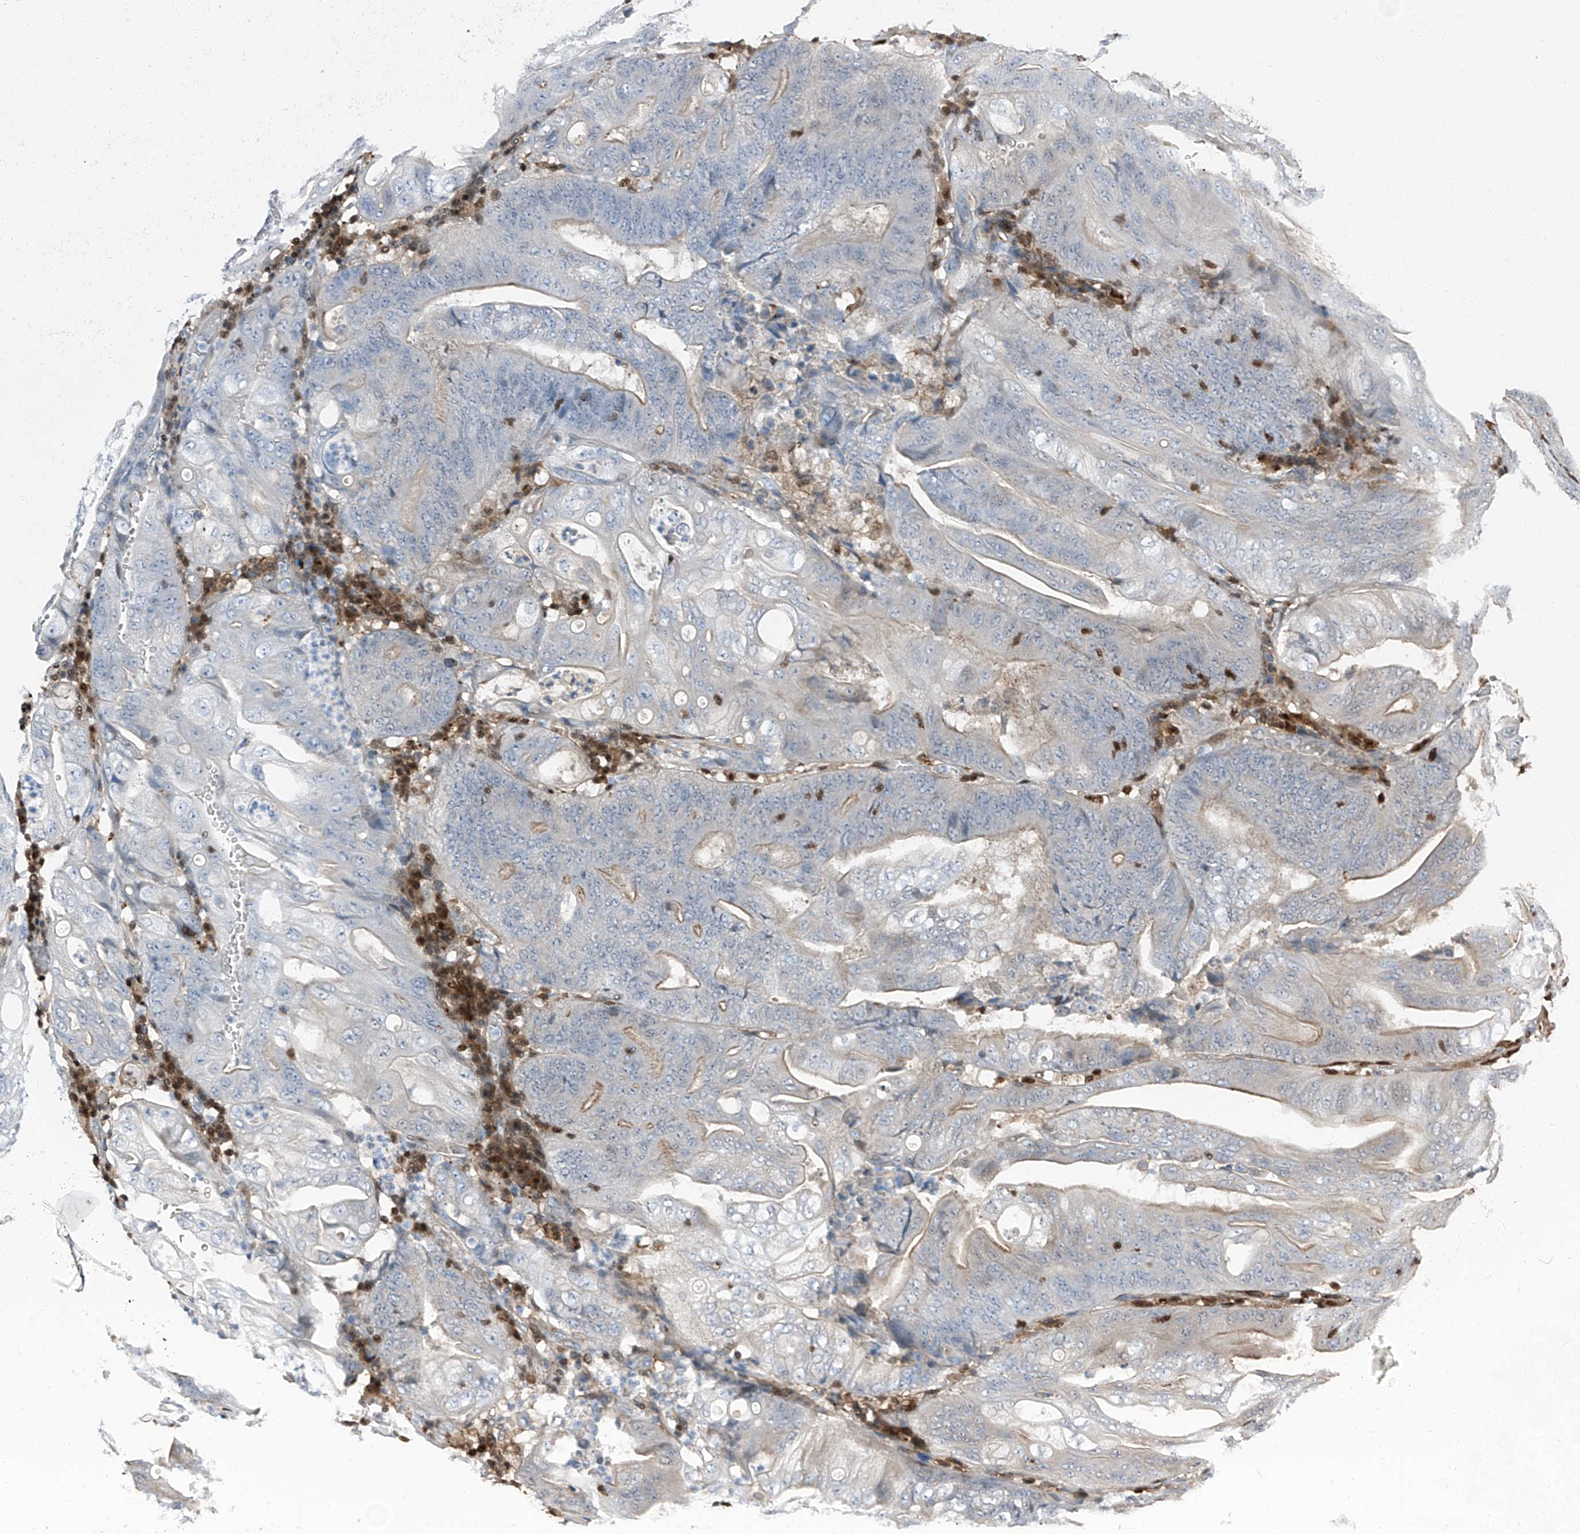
{"staining": {"intensity": "negative", "quantity": "none", "location": "none"}, "tissue": "stomach cancer", "cell_type": "Tumor cells", "image_type": "cancer", "snomed": [{"axis": "morphology", "description": "Adenocarcinoma, NOS"}, {"axis": "topography", "description": "Stomach"}], "caption": "The histopathology image shows no significant expression in tumor cells of adenocarcinoma (stomach).", "gene": "PSMB10", "patient": {"sex": "female", "age": 73}}